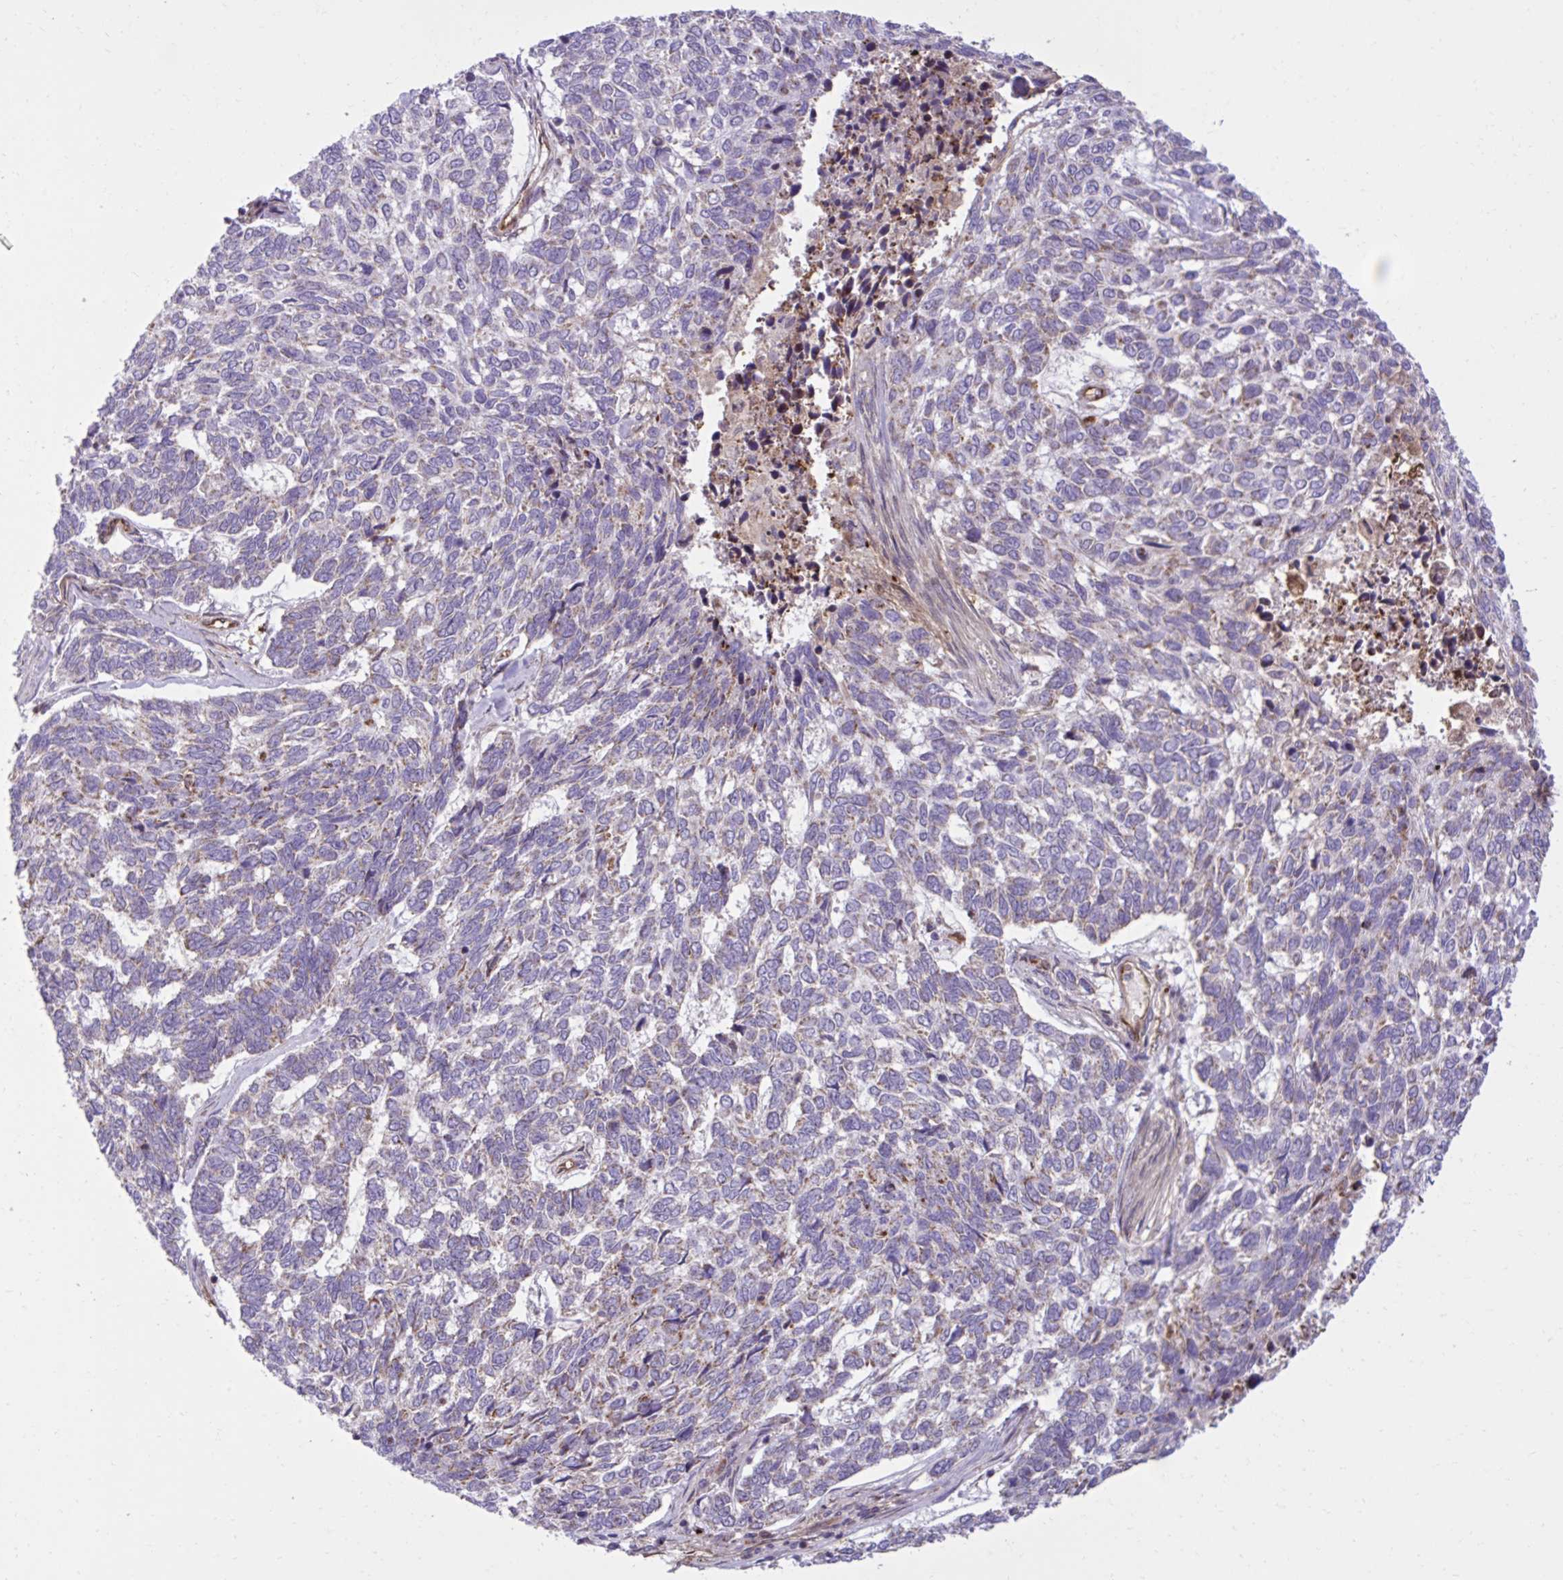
{"staining": {"intensity": "negative", "quantity": "none", "location": "none"}, "tissue": "skin cancer", "cell_type": "Tumor cells", "image_type": "cancer", "snomed": [{"axis": "morphology", "description": "Basal cell carcinoma"}, {"axis": "topography", "description": "Skin"}], "caption": "Skin basal cell carcinoma was stained to show a protein in brown. There is no significant expression in tumor cells.", "gene": "LIMS1", "patient": {"sex": "female", "age": 65}}